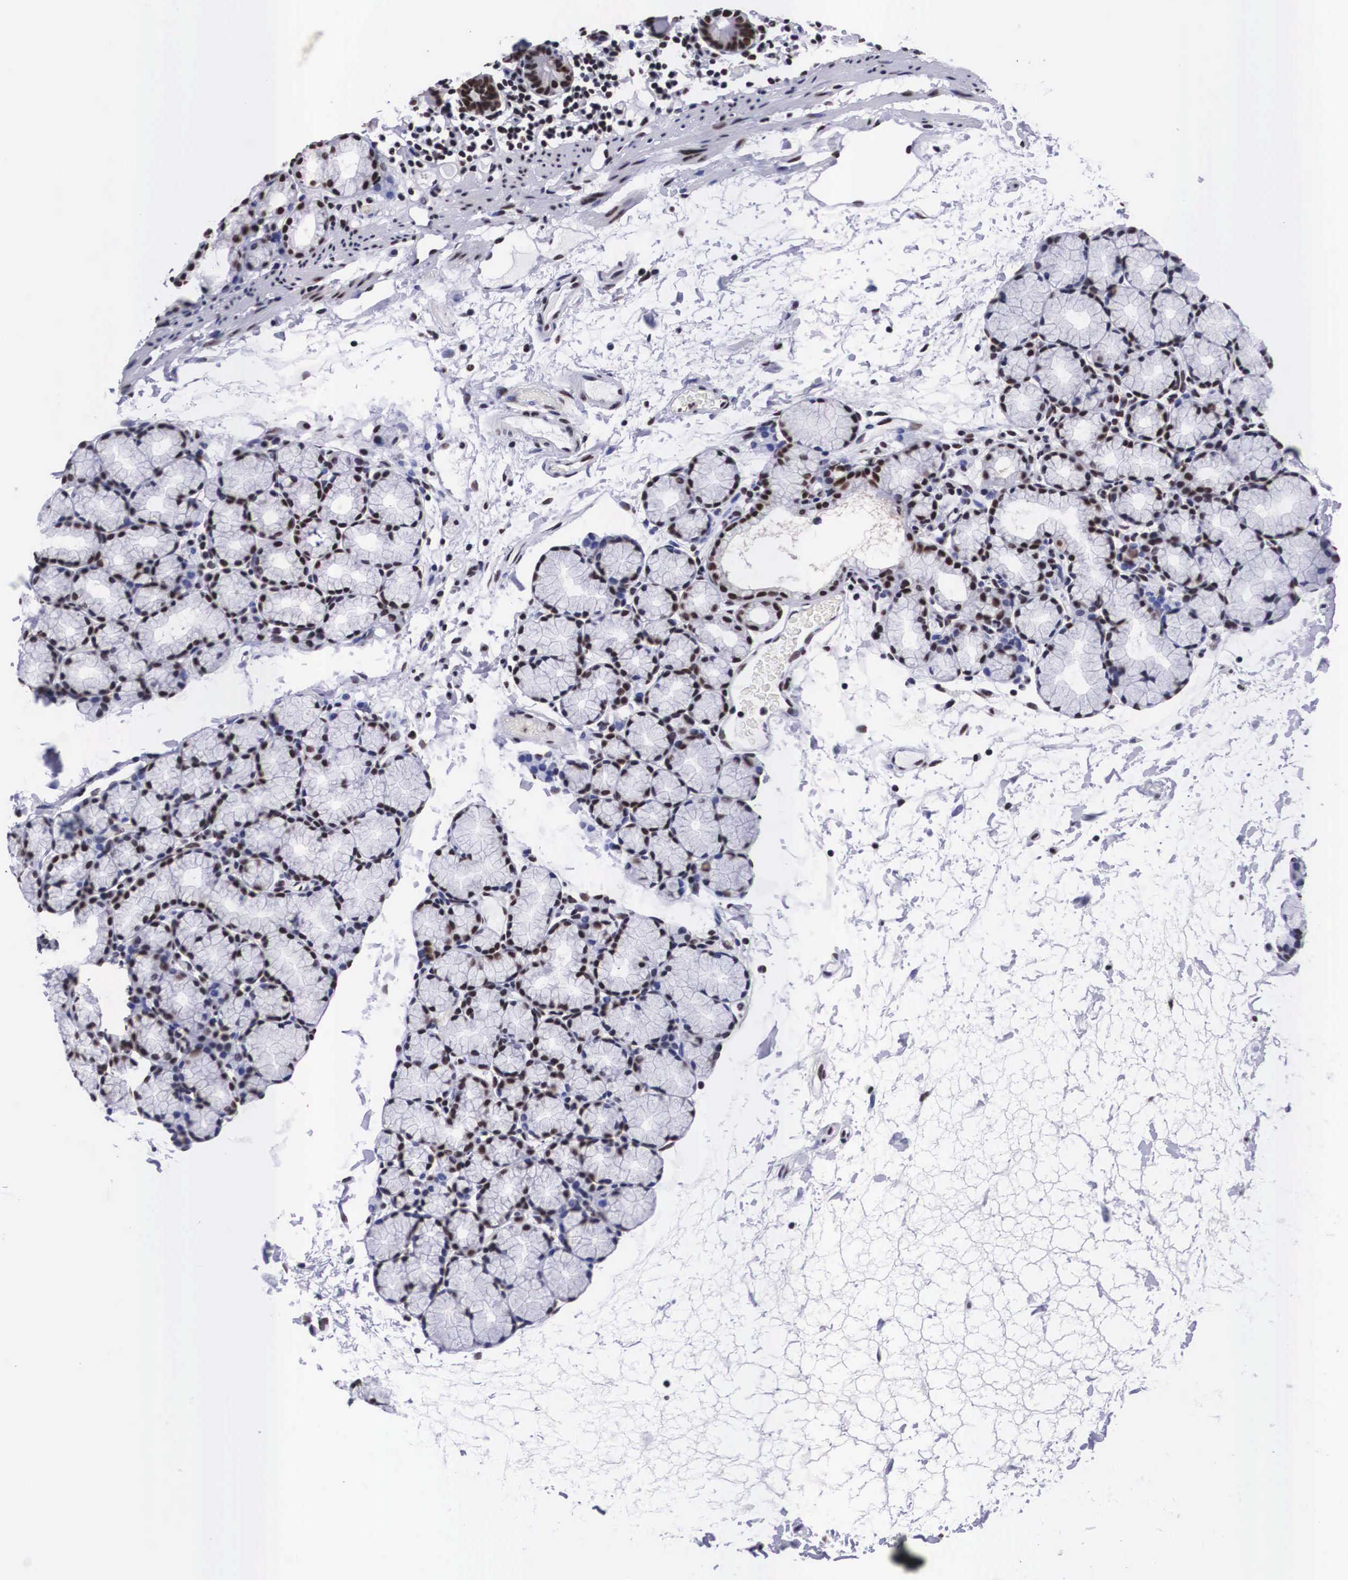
{"staining": {"intensity": "strong", "quantity": ">75%", "location": "nuclear"}, "tissue": "duodenum", "cell_type": "Glandular cells", "image_type": "normal", "snomed": [{"axis": "morphology", "description": "Normal tissue, NOS"}, {"axis": "topography", "description": "Duodenum"}], "caption": "An image of human duodenum stained for a protein shows strong nuclear brown staining in glandular cells. Nuclei are stained in blue.", "gene": "SF3A1", "patient": {"sex": "female", "age": 48}}